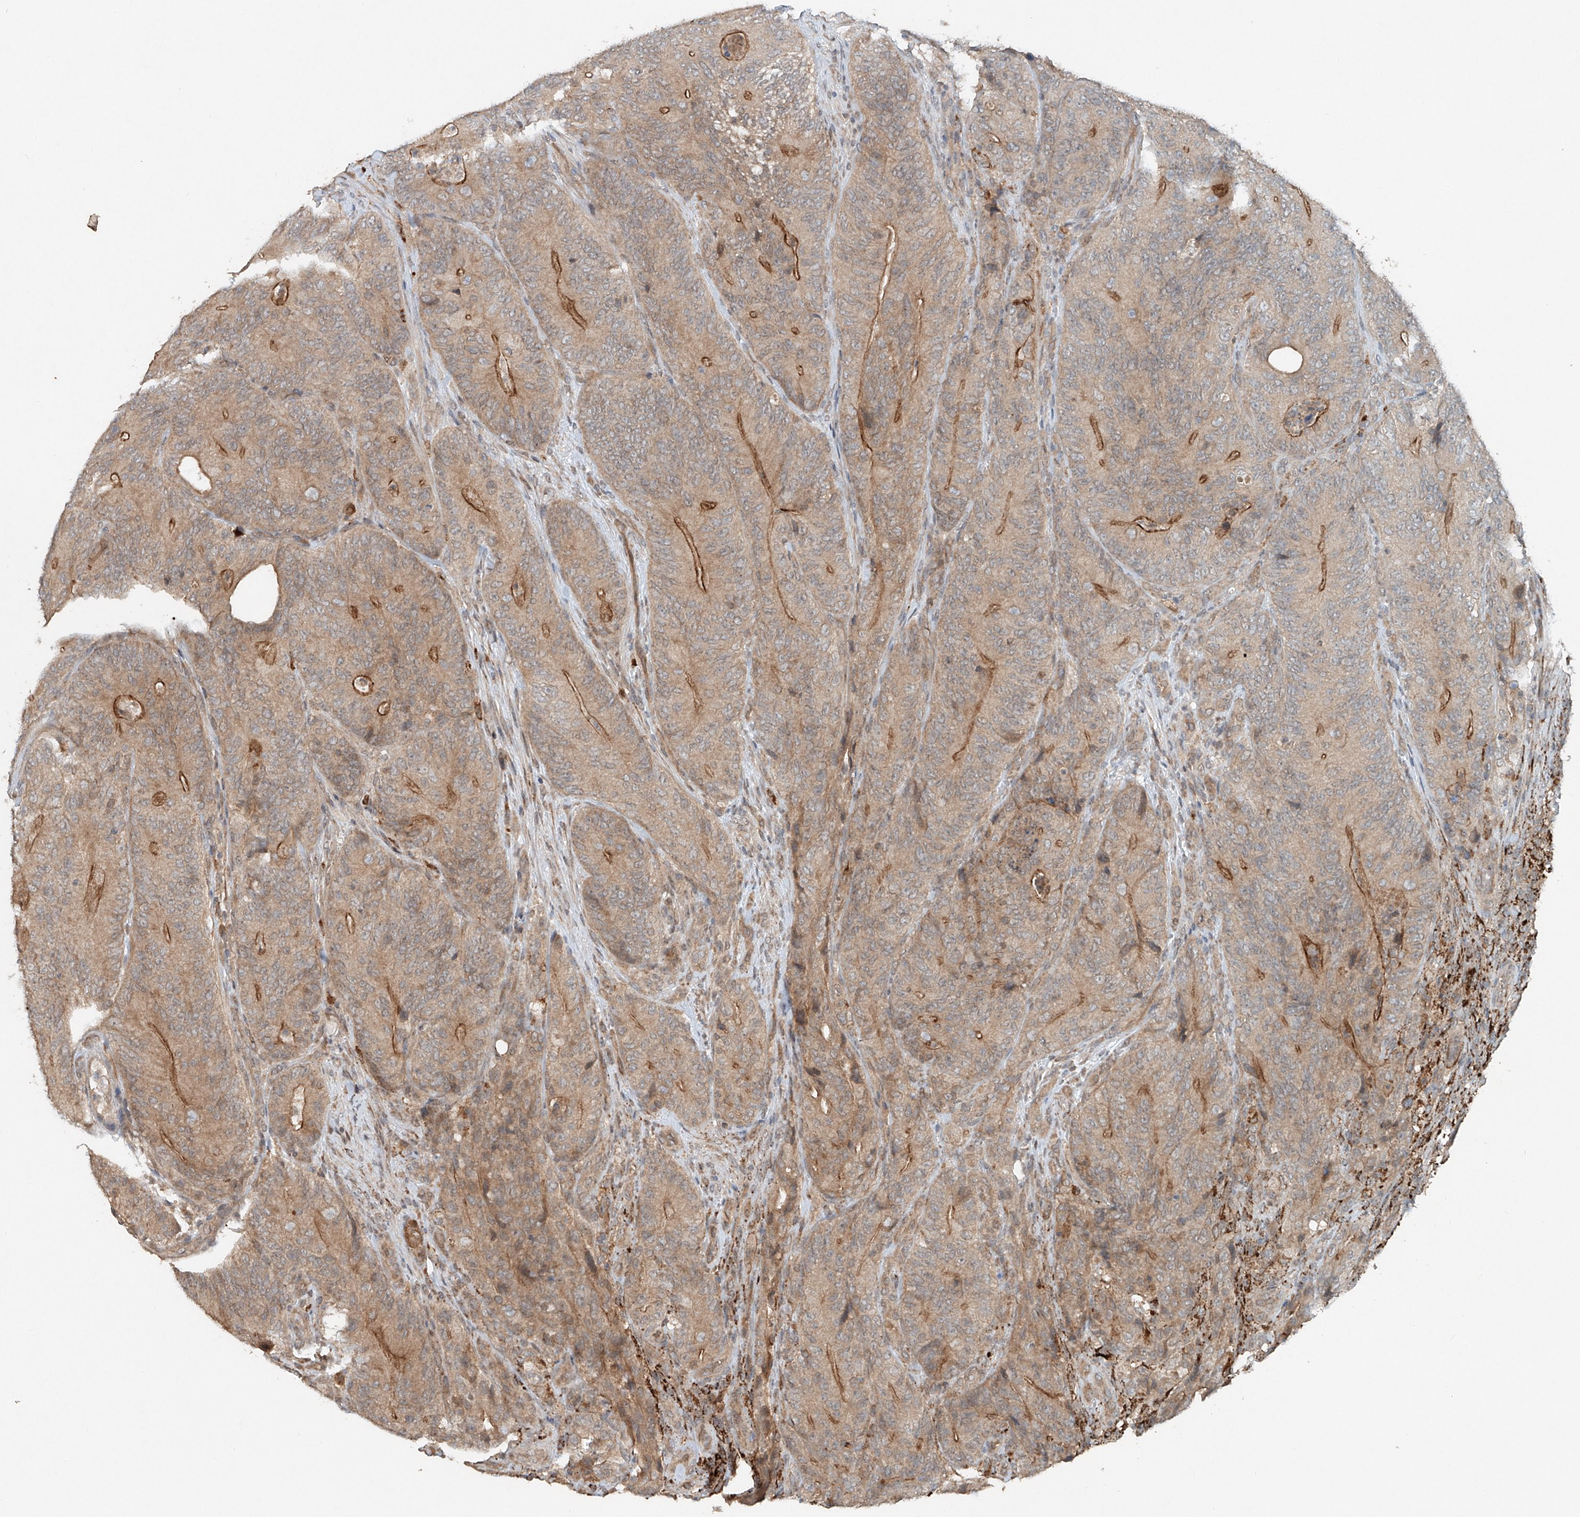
{"staining": {"intensity": "moderate", "quantity": ">75%", "location": "cytoplasmic/membranous"}, "tissue": "colorectal cancer", "cell_type": "Tumor cells", "image_type": "cancer", "snomed": [{"axis": "morphology", "description": "Normal tissue, NOS"}, {"axis": "topography", "description": "Colon"}], "caption": "A micrograph showing moderate cytoplasmic/membranous expression in approximately >75% of tumor cells in colorectal cancer, as visualized by brown immunohistochemical staining.", "gene": "IER5", "patient": {"sex": "female", "age": 82}}